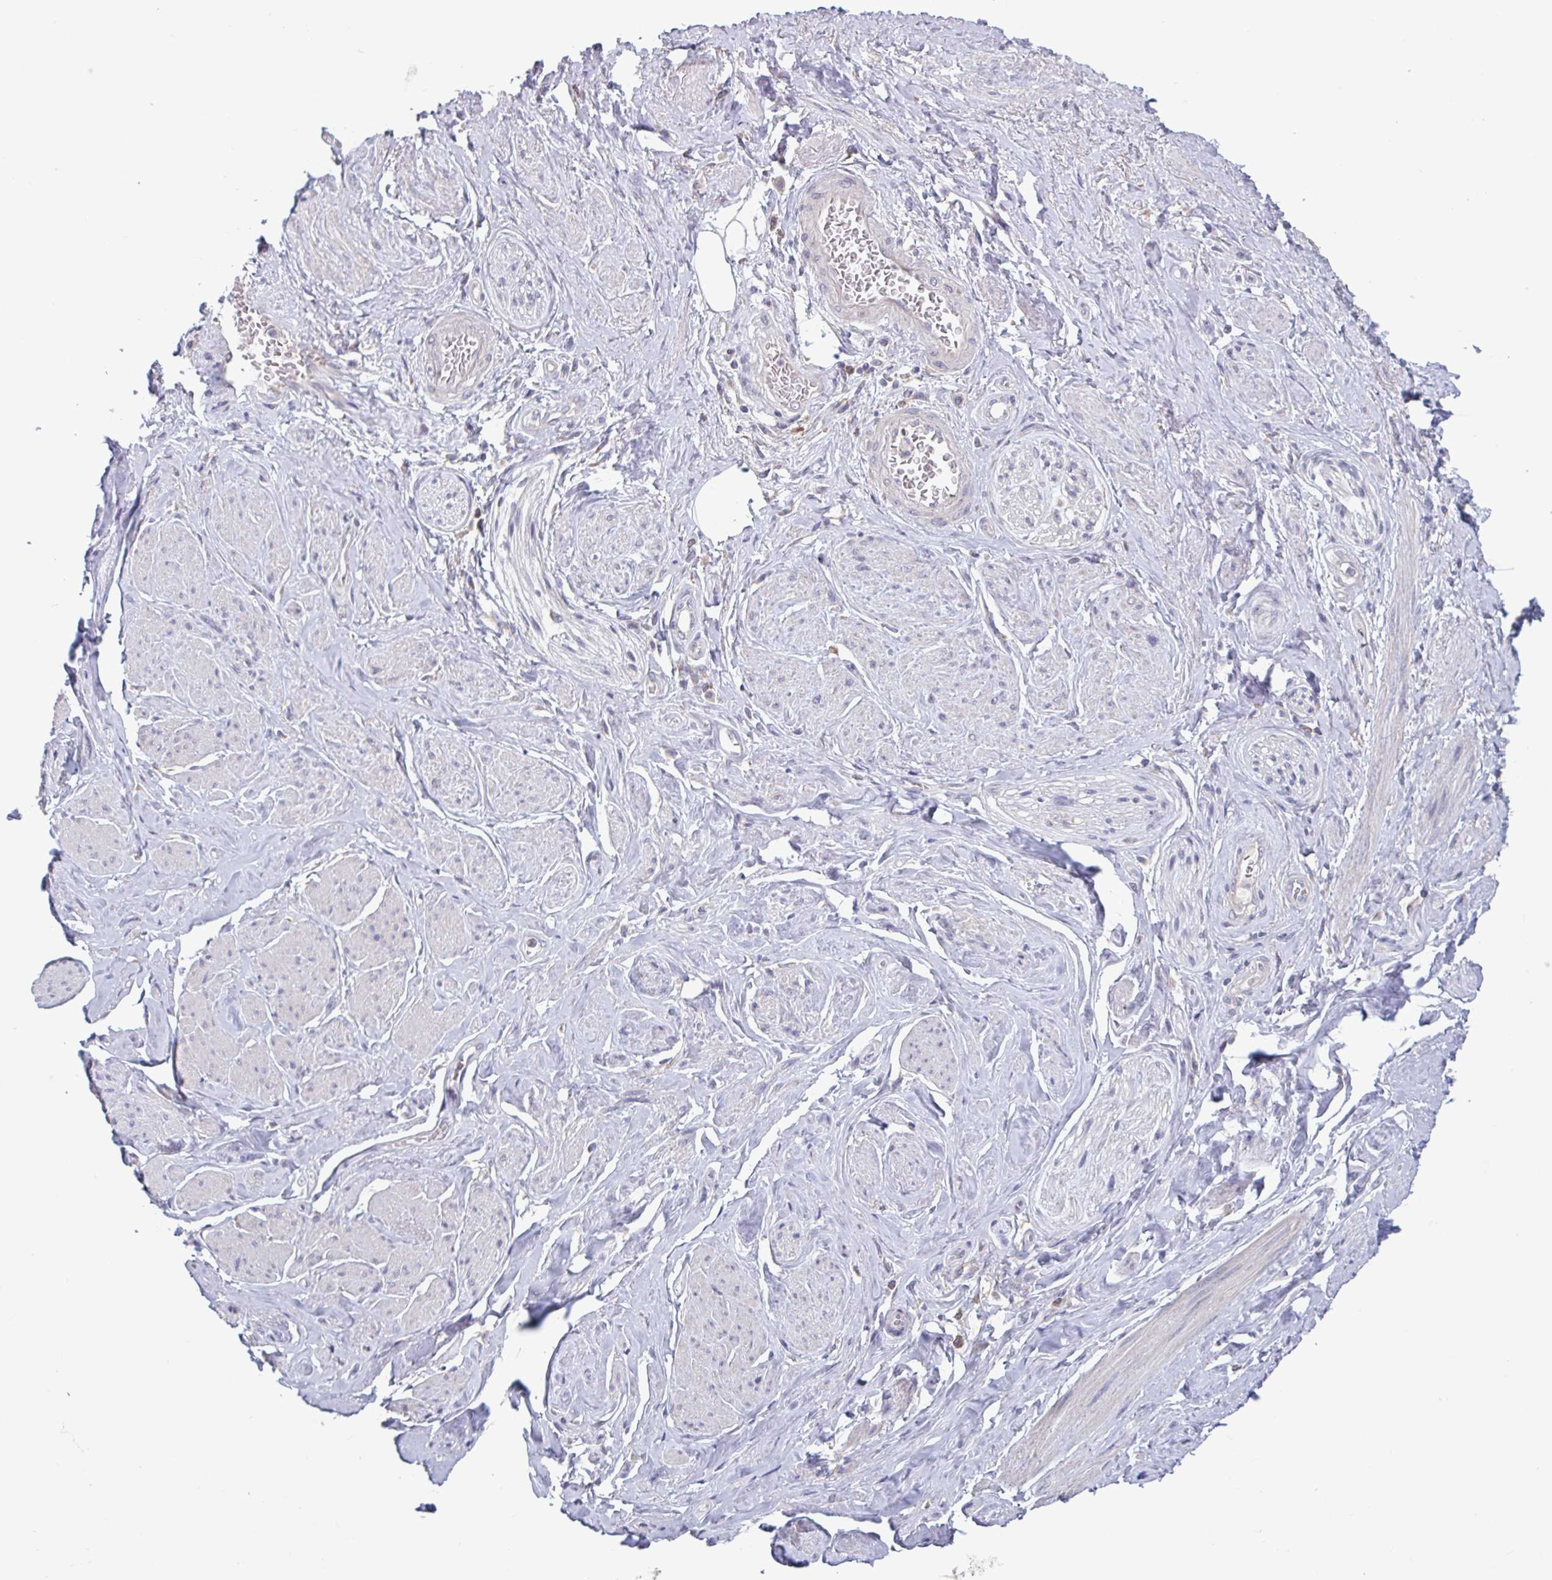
{"staining": {"intensity": "negative", "quantity": "none", "location": "none"}, "tissue": "soft tissue", "cell_type": "Fibroblasts", "image_type": "normal", "snomed": [{"axis": "morphology", "description": "Normal tissue, NOS"}, {"axis": "topography", "description": "Vagina"}, {"axis": "topography", "description": "Peripheral nerve tissue"}], "caption": "High power microscopy image of an immunohistochemistry histopathology image of benign soft tissue, revealing no significant staining in fibroblasts. (DAB immunohistochemistry (IHC) with hematoxylin counter stain).", "gene": "CD1E", "patient": {"sex": "female", "age": 71}}